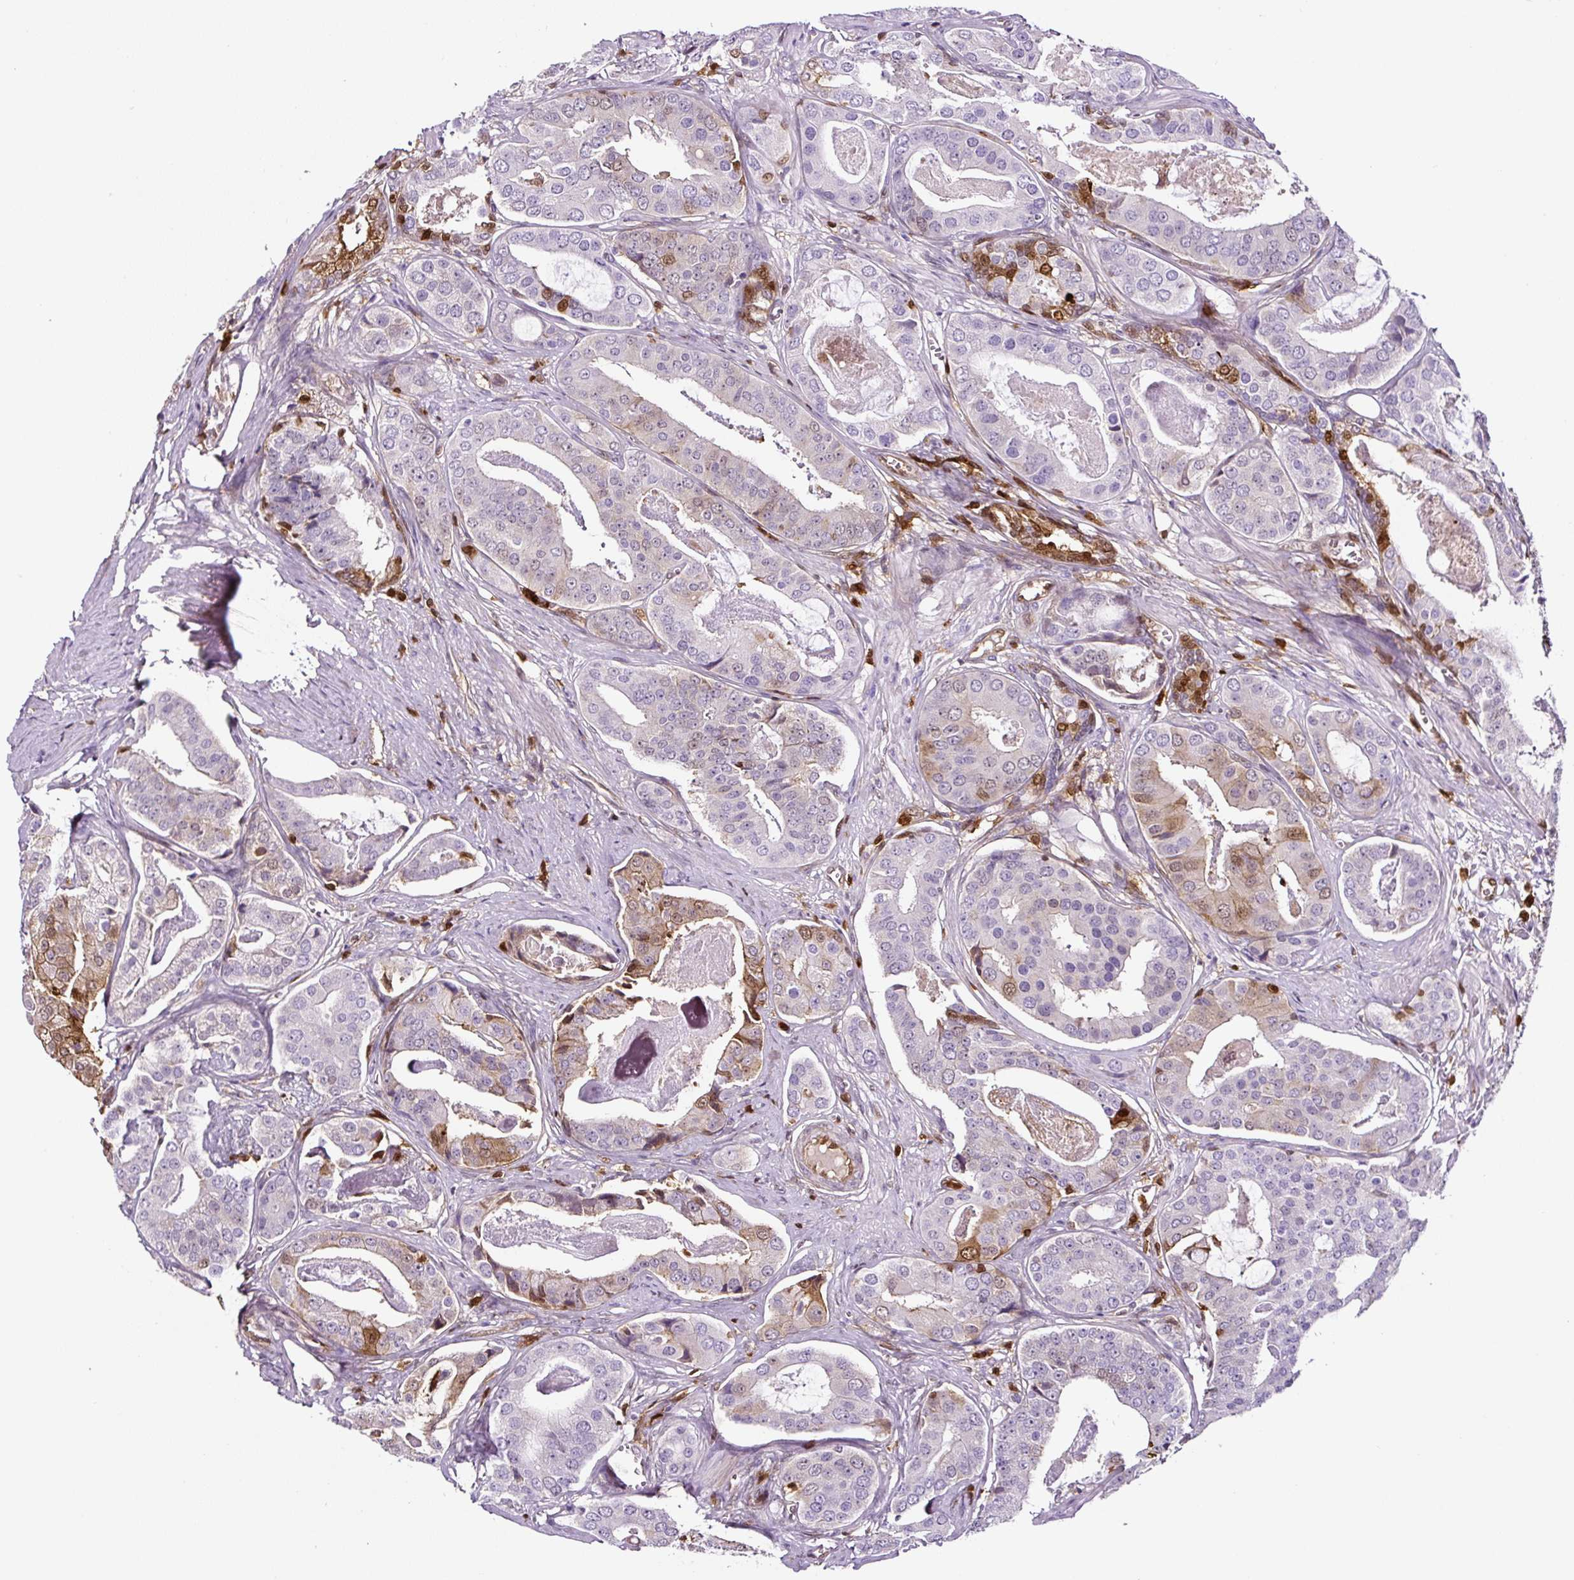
{"staining": {"intensity": "moderate", "quantity": "<25%", "location": "cytoplasmic/membranous,nuclear"}, "tissue": "prostate cancer", "cell_type": "Tumor cells", "image_type": "cancer", "snomed": [{"axis": "morphology", "description": "Adenocarcinoma, High grade"}, {"axis": "topography", "description": "Prostate"}], "caption": "A photomicrograph of human high-grade adenocarcinoma (prostate) stained for a protein exhibits moderate cytoplasmic/membranous and nuclear brown staining in tumor cells.", "gene": "ANXA1", "patient": {"sex": "male", "age": 71}}